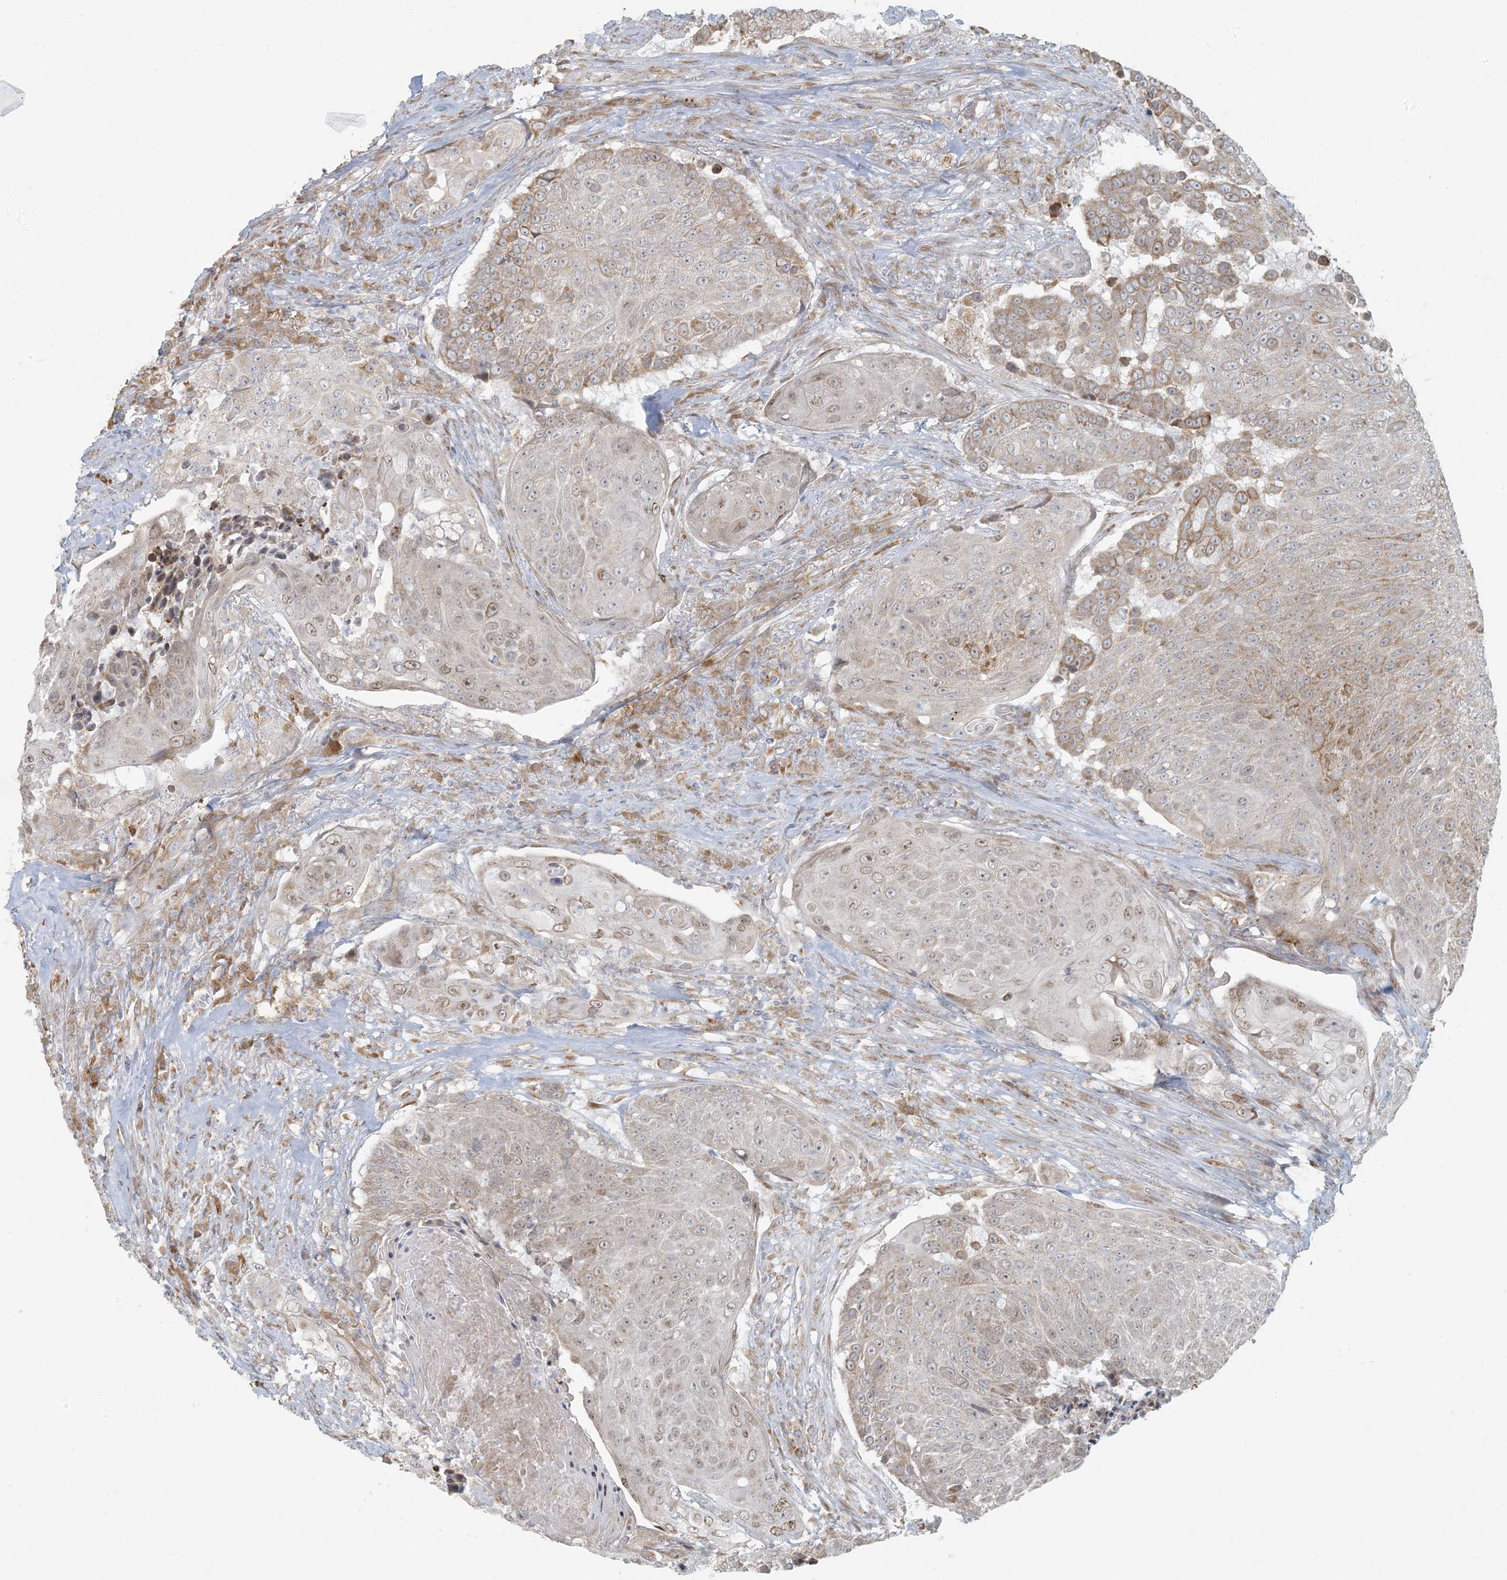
{"staining": {"intensity": "strong", "quantity": ">75%", "location": "cytoplasmic/membranous"}, "tissue": "urothelial cancer", "cell_type": "Tumor cells", "image_type": "cancer", "snomed": [{"axis": "morphology", "description": "Urothelial carcinoma, High grade"}, {"axis": "topography", "description": "Urinary bladder"}], "caption": "Immunohistochemistry histopathology image of neoplastic tissue: urothelial cancer stained using immunohistochemistry exhibits high levels of strong protein expression localized specifically in the cytoplasmic/membranous of tumor cells, appearing as a cytoplasmic/membranous brown color.", "gene": "HACL1", "patient": {"sex": "female", "age": 63}}